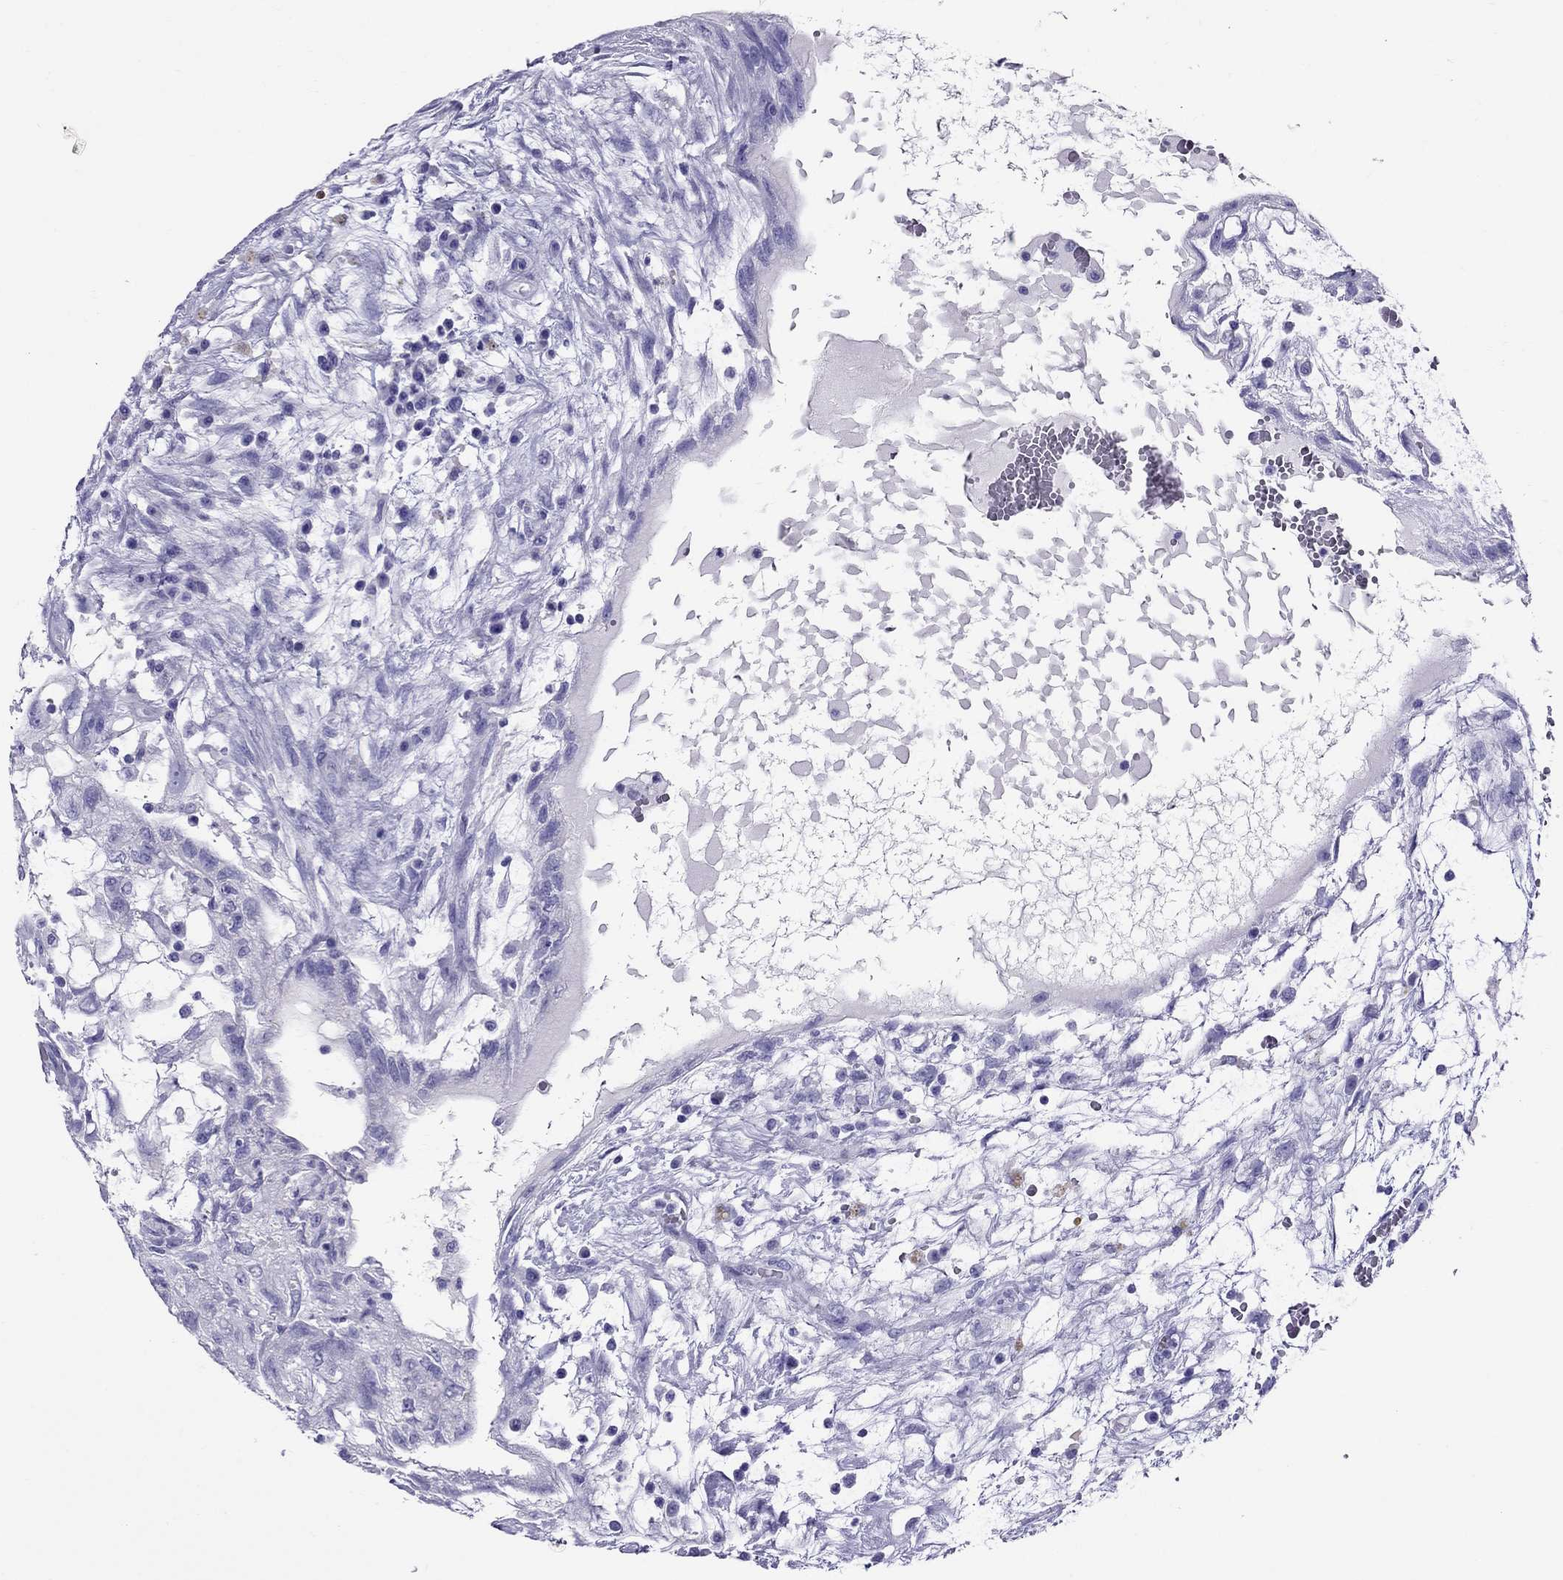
{"staining": {"intensity": "negative", "quantity": "none", "location": "none"}, "tissue": "testis cancer", "cell_type": "Tumor cells", "image_type": "cancer", "snomed": [{"axis": "morphology", "description": "Normal tissue, NOS"}, {"axis": "morphology", "description": "Carcinoma, Embryonal, NOS"}, {"axis": "topography", "description": "Testis"}, {"axis": "topography", "description": "Epididymis"}], "caption": "This is an immunohistochemistry photomicrograph of embryonal carcinoma (testis). There is no staining in tumor cells.", "gene": "AVPR1B", "patient": {"sex": "male", "age": 32}}